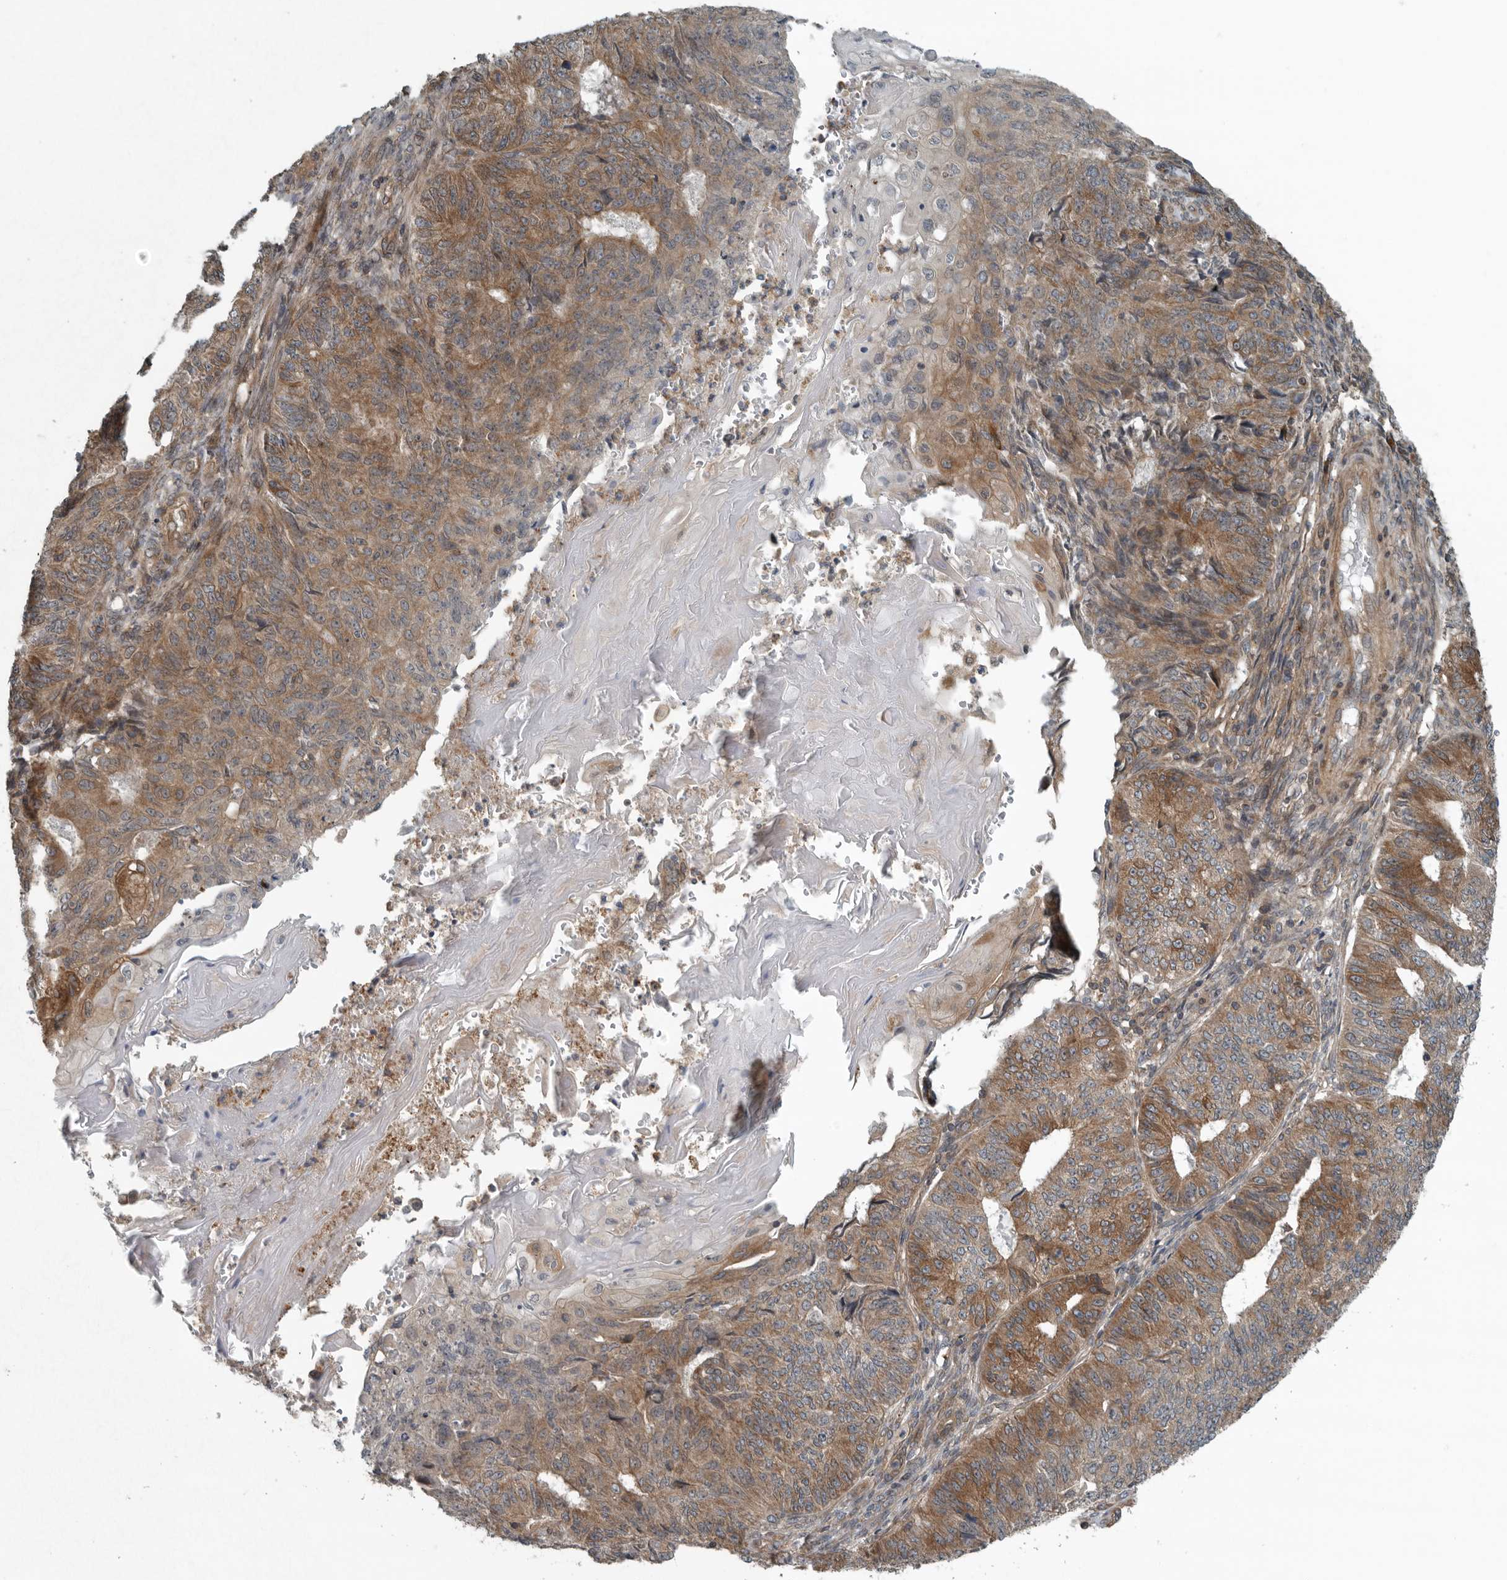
{"staining": {"intensity": "moderate", "quantity": ">75%", "location": "cytoplasmic/membranous"}, "tissue": "endometrial cancer", "cell_type": "Tumor cells", "image_type": "cancer", "snomed": [{"axis": "morphology", "description": "Adenocarcinoma, NOS"}, {"axis": "topography", "description": "Endometrium"}], "caption": "Endometrial adenocarcinoma stained with IHC demonstrates moderate cytoplasmic/membranous positivity in about >75% of tumor cells.", "gene": "AMFR", "patient": {"sex": "female", "age": 32}}